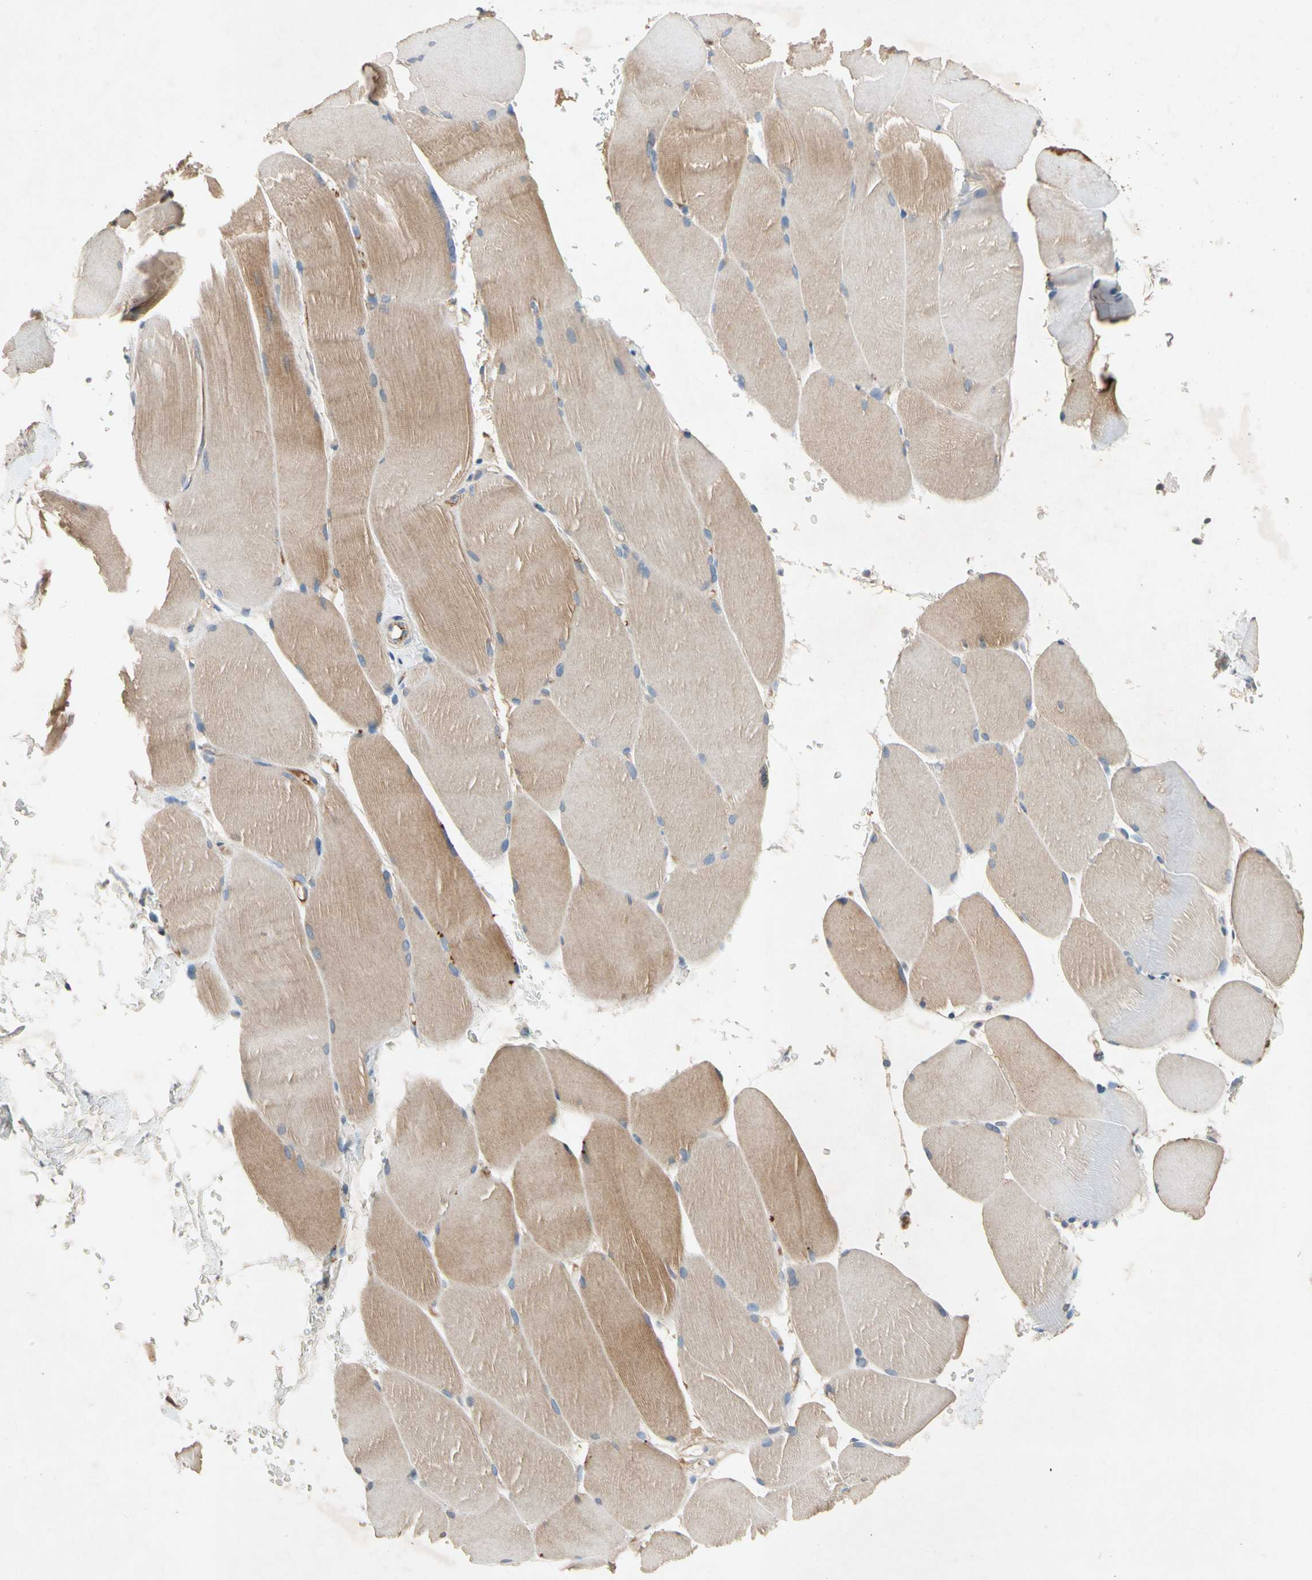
{"staining": {"intensity": "moderate", "quantity": ">75%", "location": "cytoplasmic/membranous"}, "tissue": "skeletal muscle", "cell_type": "Myocytes", "image_type": "normal", "snomed": [{"axis": "morphology", "description": "Normal tissue, NOS"}, {"axis": "topography", "description": "Skin"}, {"axis": "topography", "description": "Skeletal muscle"}], "caption": "A medium amount of moderate cytoplasmic/membranous positivity is appreciated in about >75% of myocytes in normal skeletal muscle.", "gene": "NDFIP2", "patient": {"sex": "male", "age": 83}}